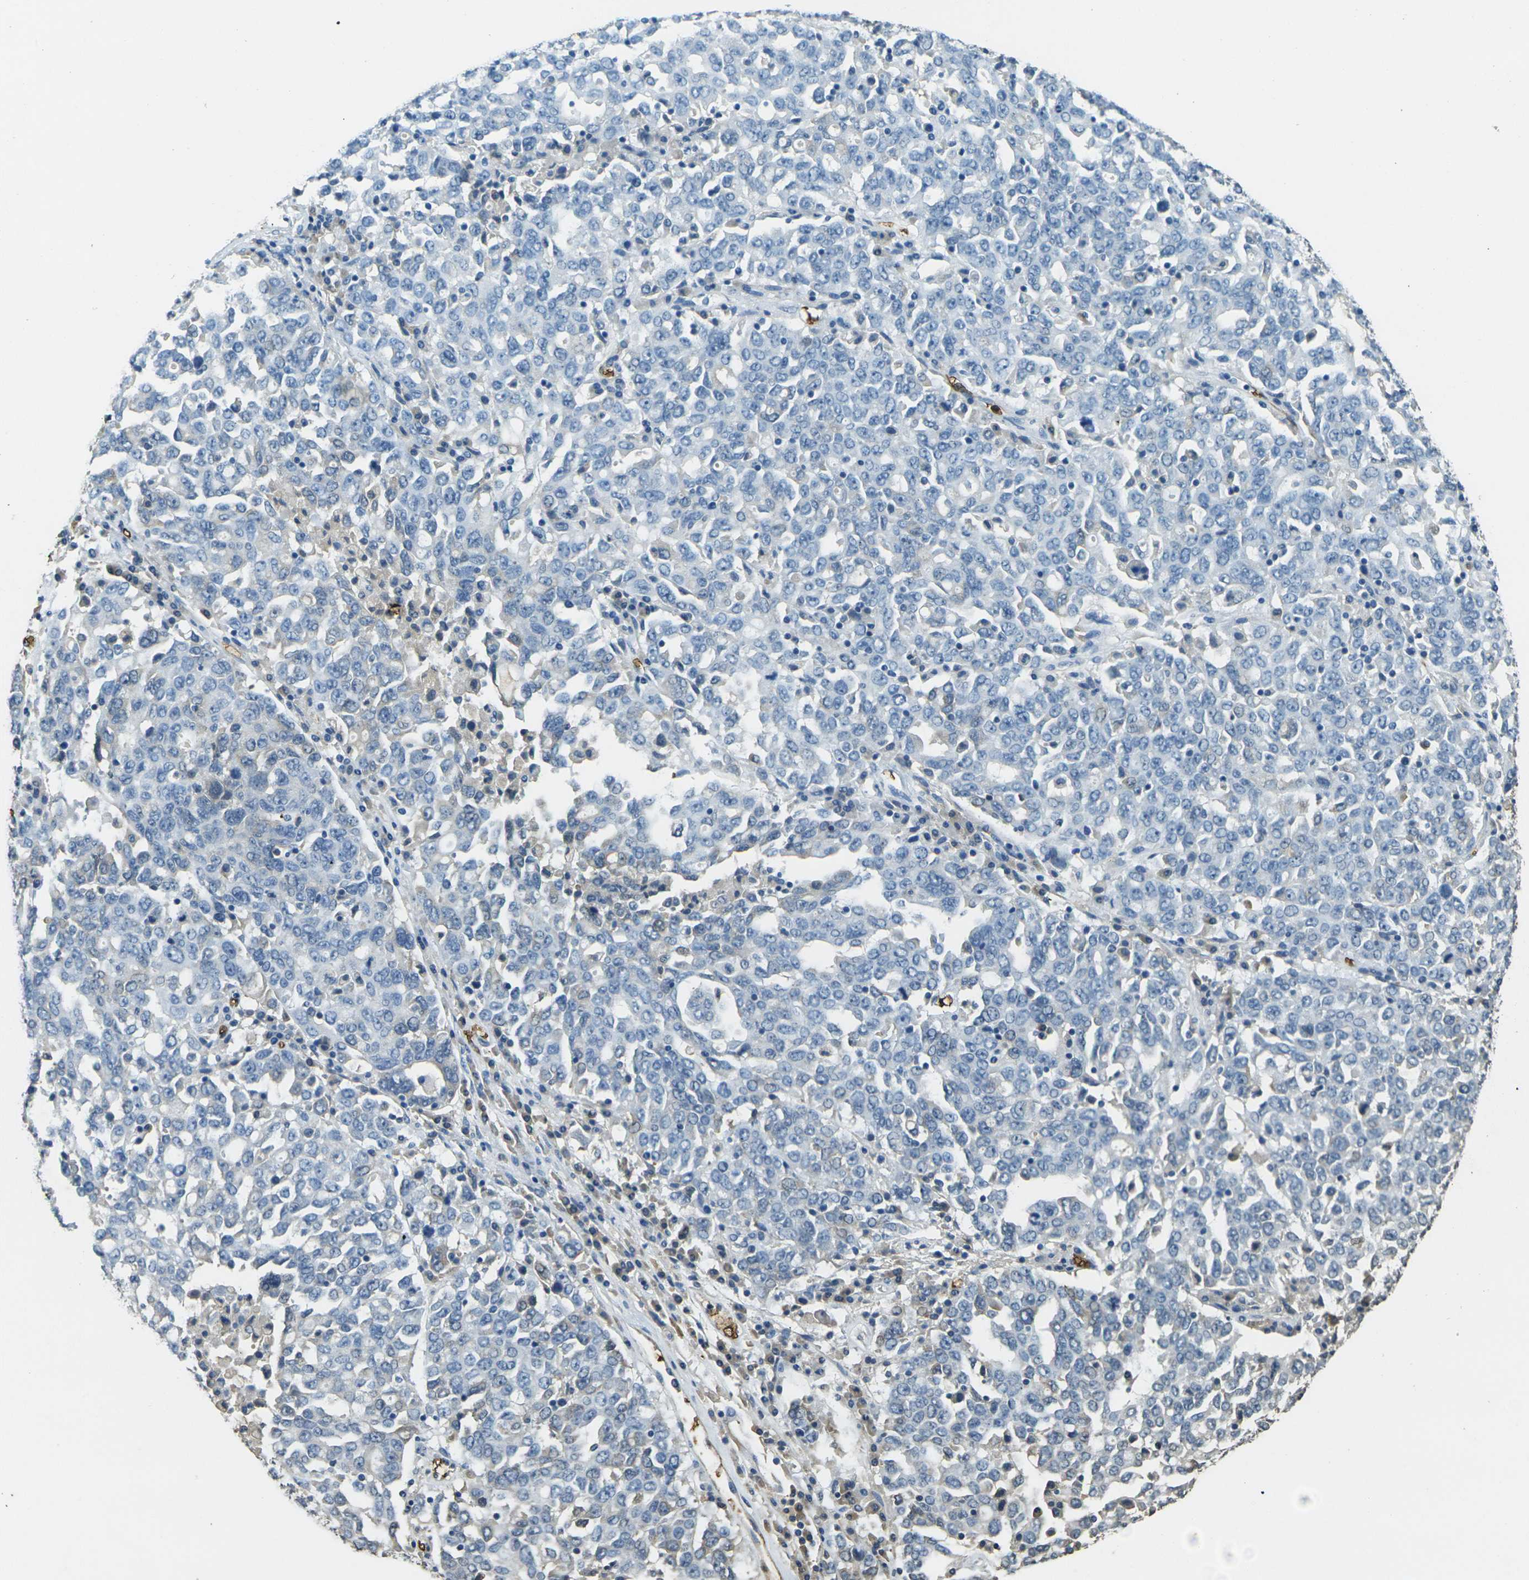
{"staining": {"intensity": "negative", "quantity": "none", "location": "none"}, "tissue": "ovarian cancer", "cell_type": "Tumor cells", "image_type": "cancer", "snomed": [{"axis": "morphology", "description": "Carcinoma, endometroid"}, {"axis": "topography", "description": "Ovary"}], "caption": "Endometroid carcinoma (ovarian) stained for a protein using immunohistochemistry (IHC) reveals no positivity tumor cells.", "gene": "HBB", "patient": {"sex": "female", "age": 62}}